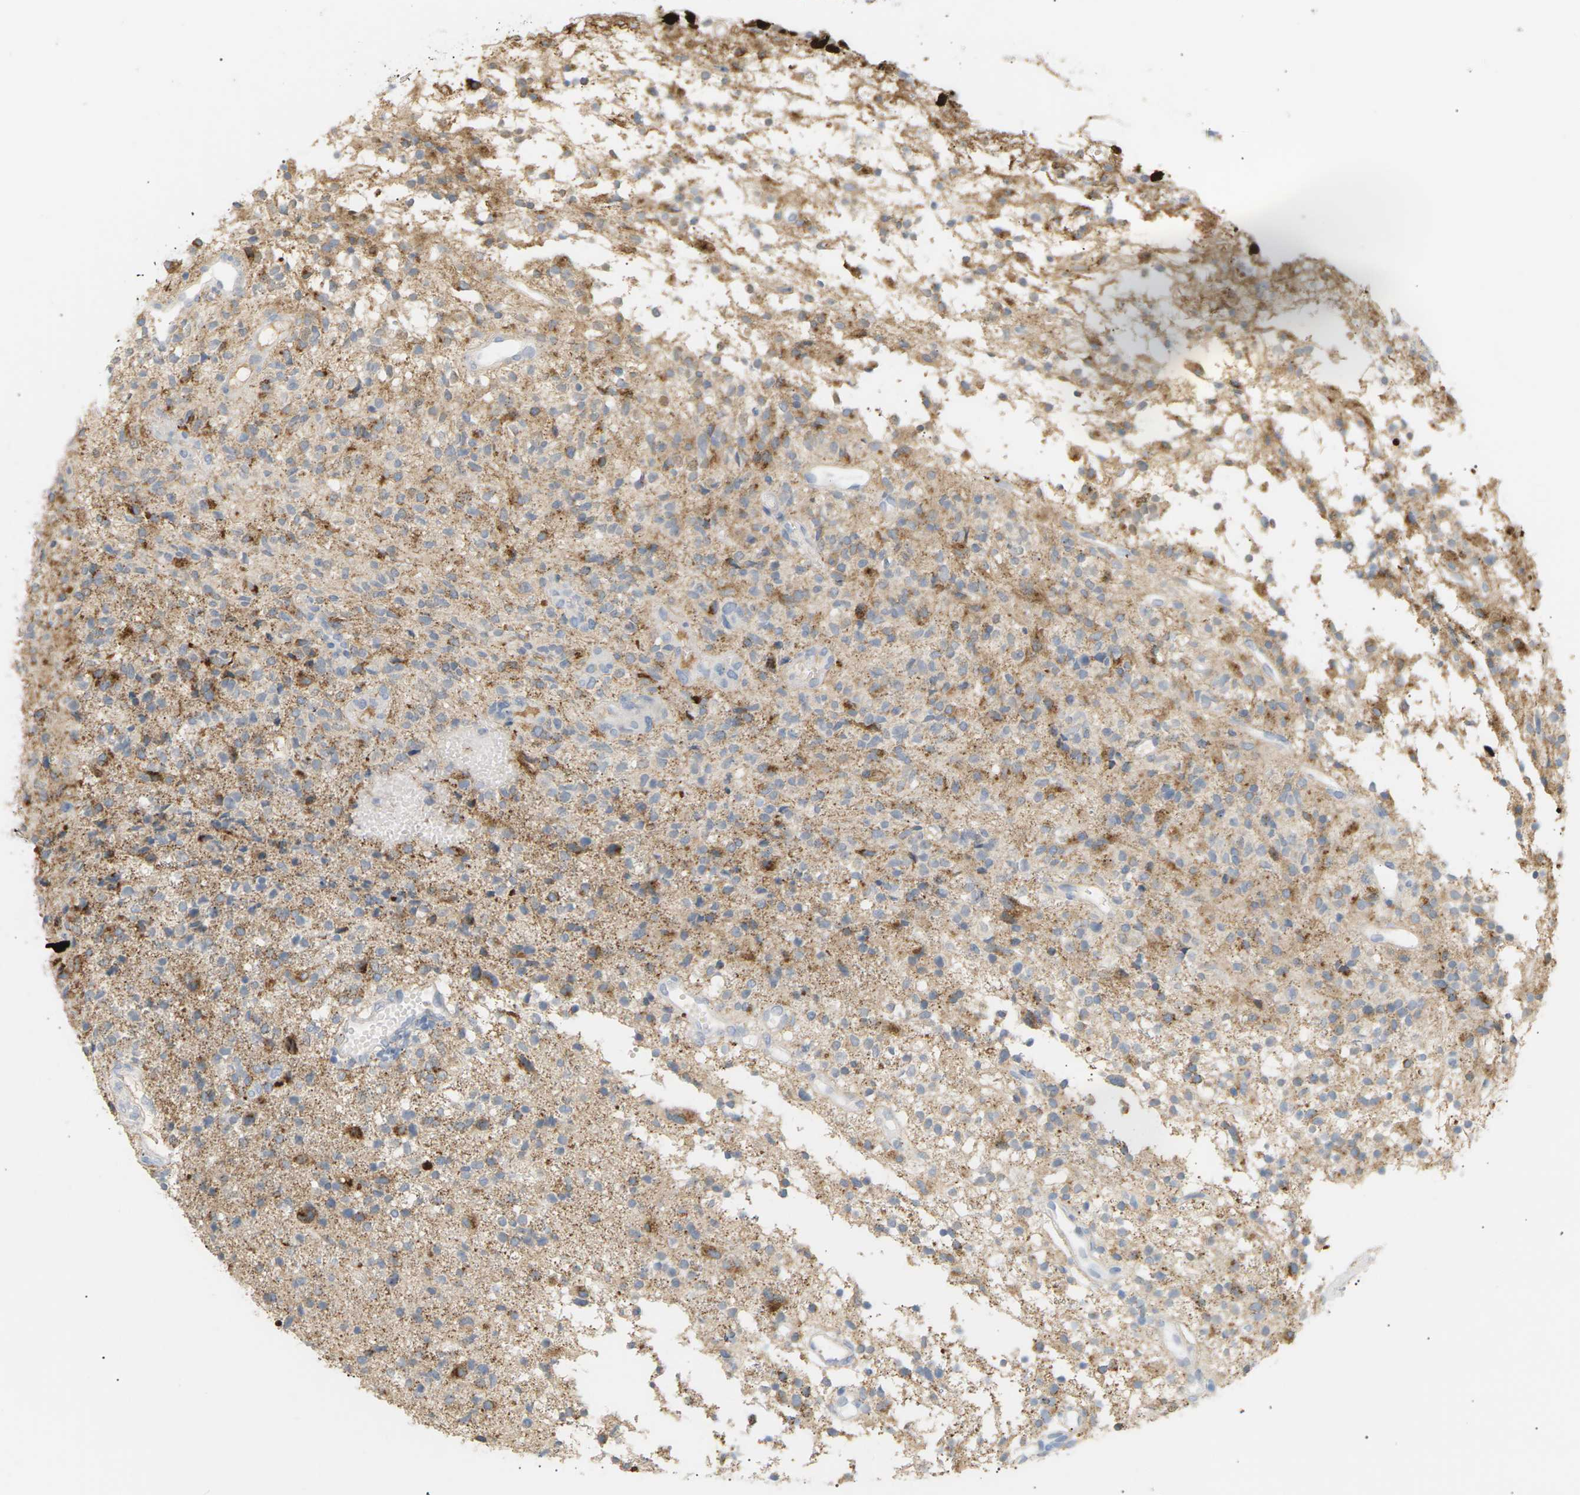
{"staining": {"intensity": "negative", "quantity": "none", "location": "none"}, "tissue": "glioma", "cell_type": "Tumor cells", "image_type": "cancer", "snomed": [{"axis": "morphology", "description": "Glioma, malignant, High grade"}, {"axis": "topography", "description": "Brain"}], "caption": "IHC of high-grade glioma (malignant) reveals no positivity in tumor cells.", "gene": "CLU", "patient": {"sex": "female", "age": 59}}